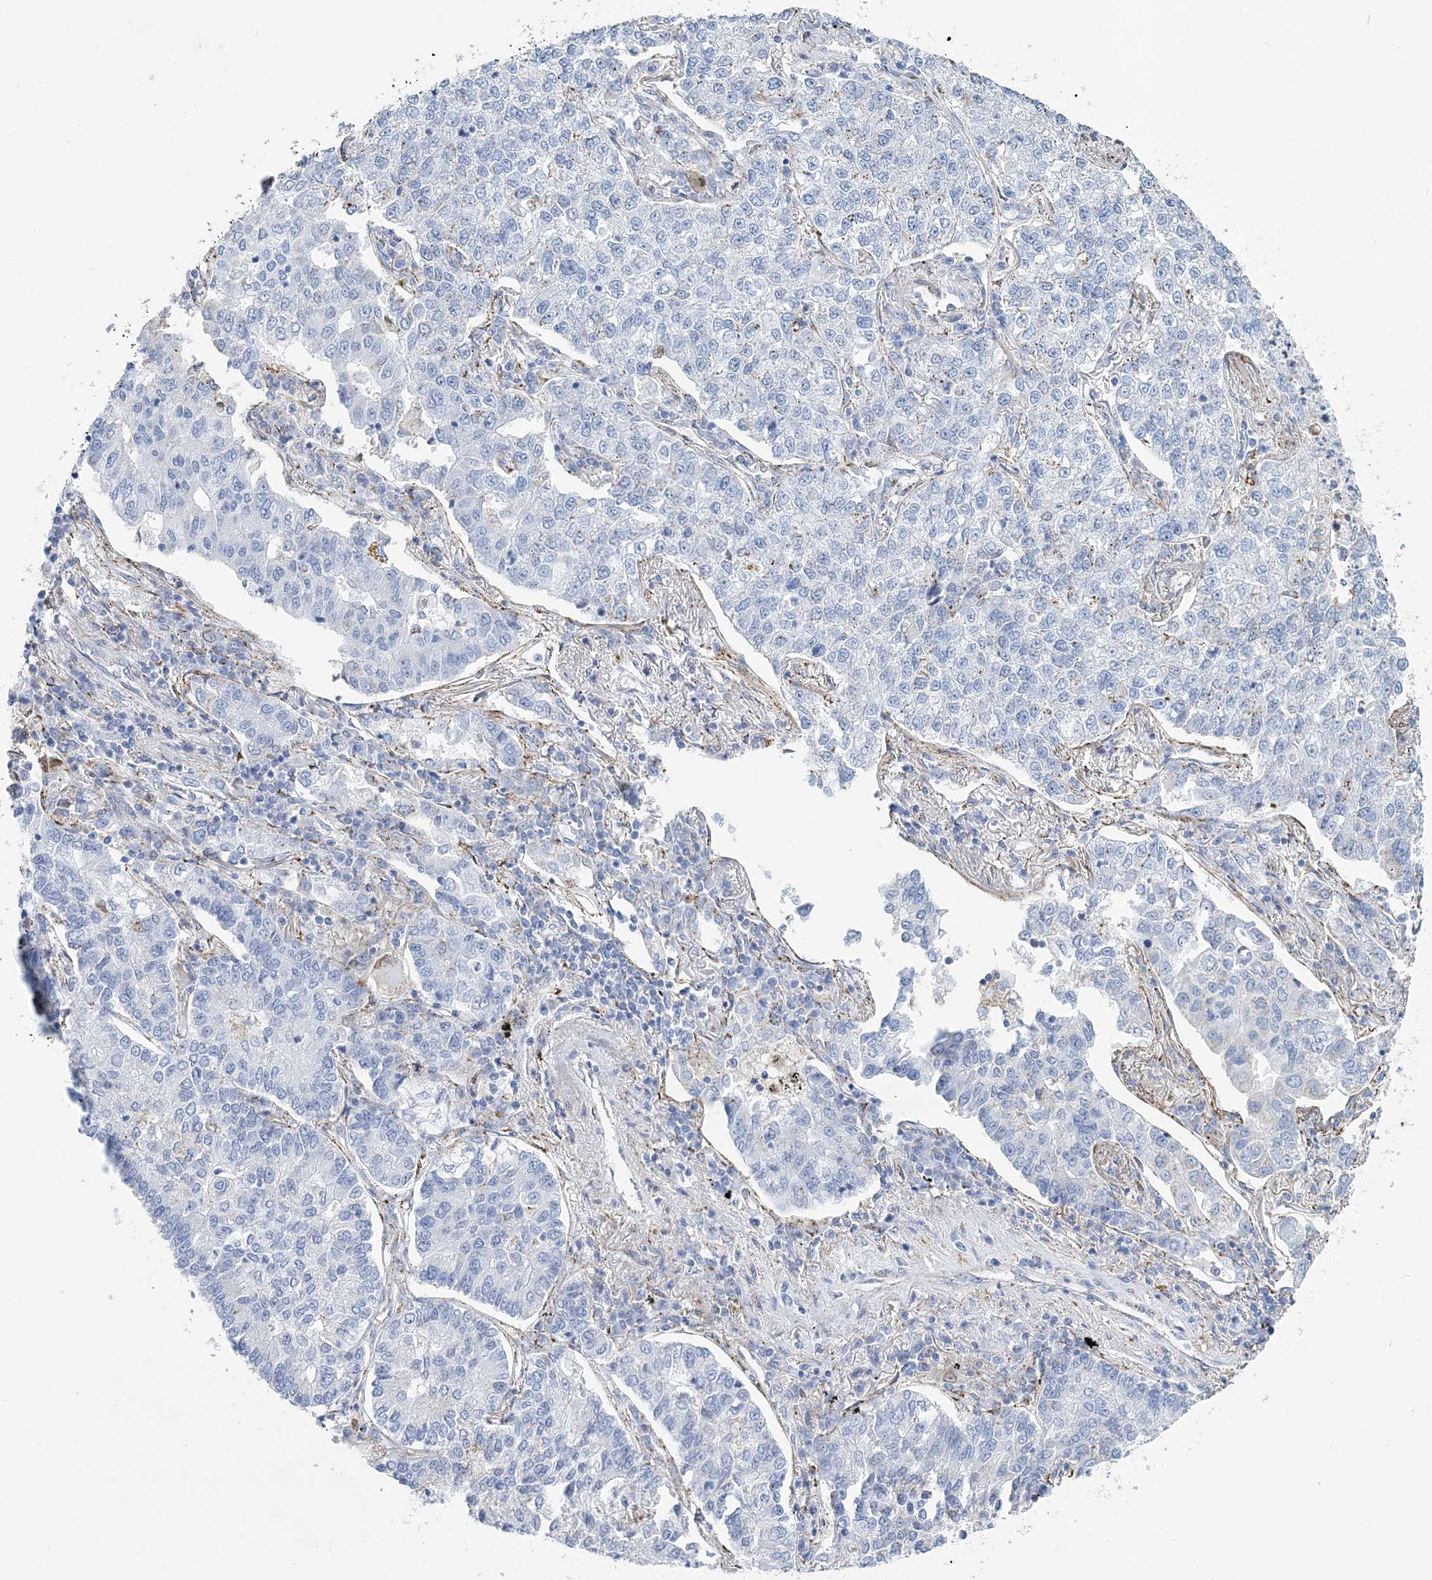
{"staining": {"intensity": "negative", "quantity": "none", "location": "none"}, "tissue": "lung cancer", "cell_type": "Tumor cells", "image_type": "cancer", "snomed": [{"axis": "morphology", "description": "Adenocarcinoma, NOS"}, {"axis": "topography", "description": "Lung"}], "caption": "This is an IHC micrograph of lung cancer (adenocarcinoma). There is no expression in tumor cells.", "gene": "NKX6-1", "patient": {"sex": "male", "age": 49}}